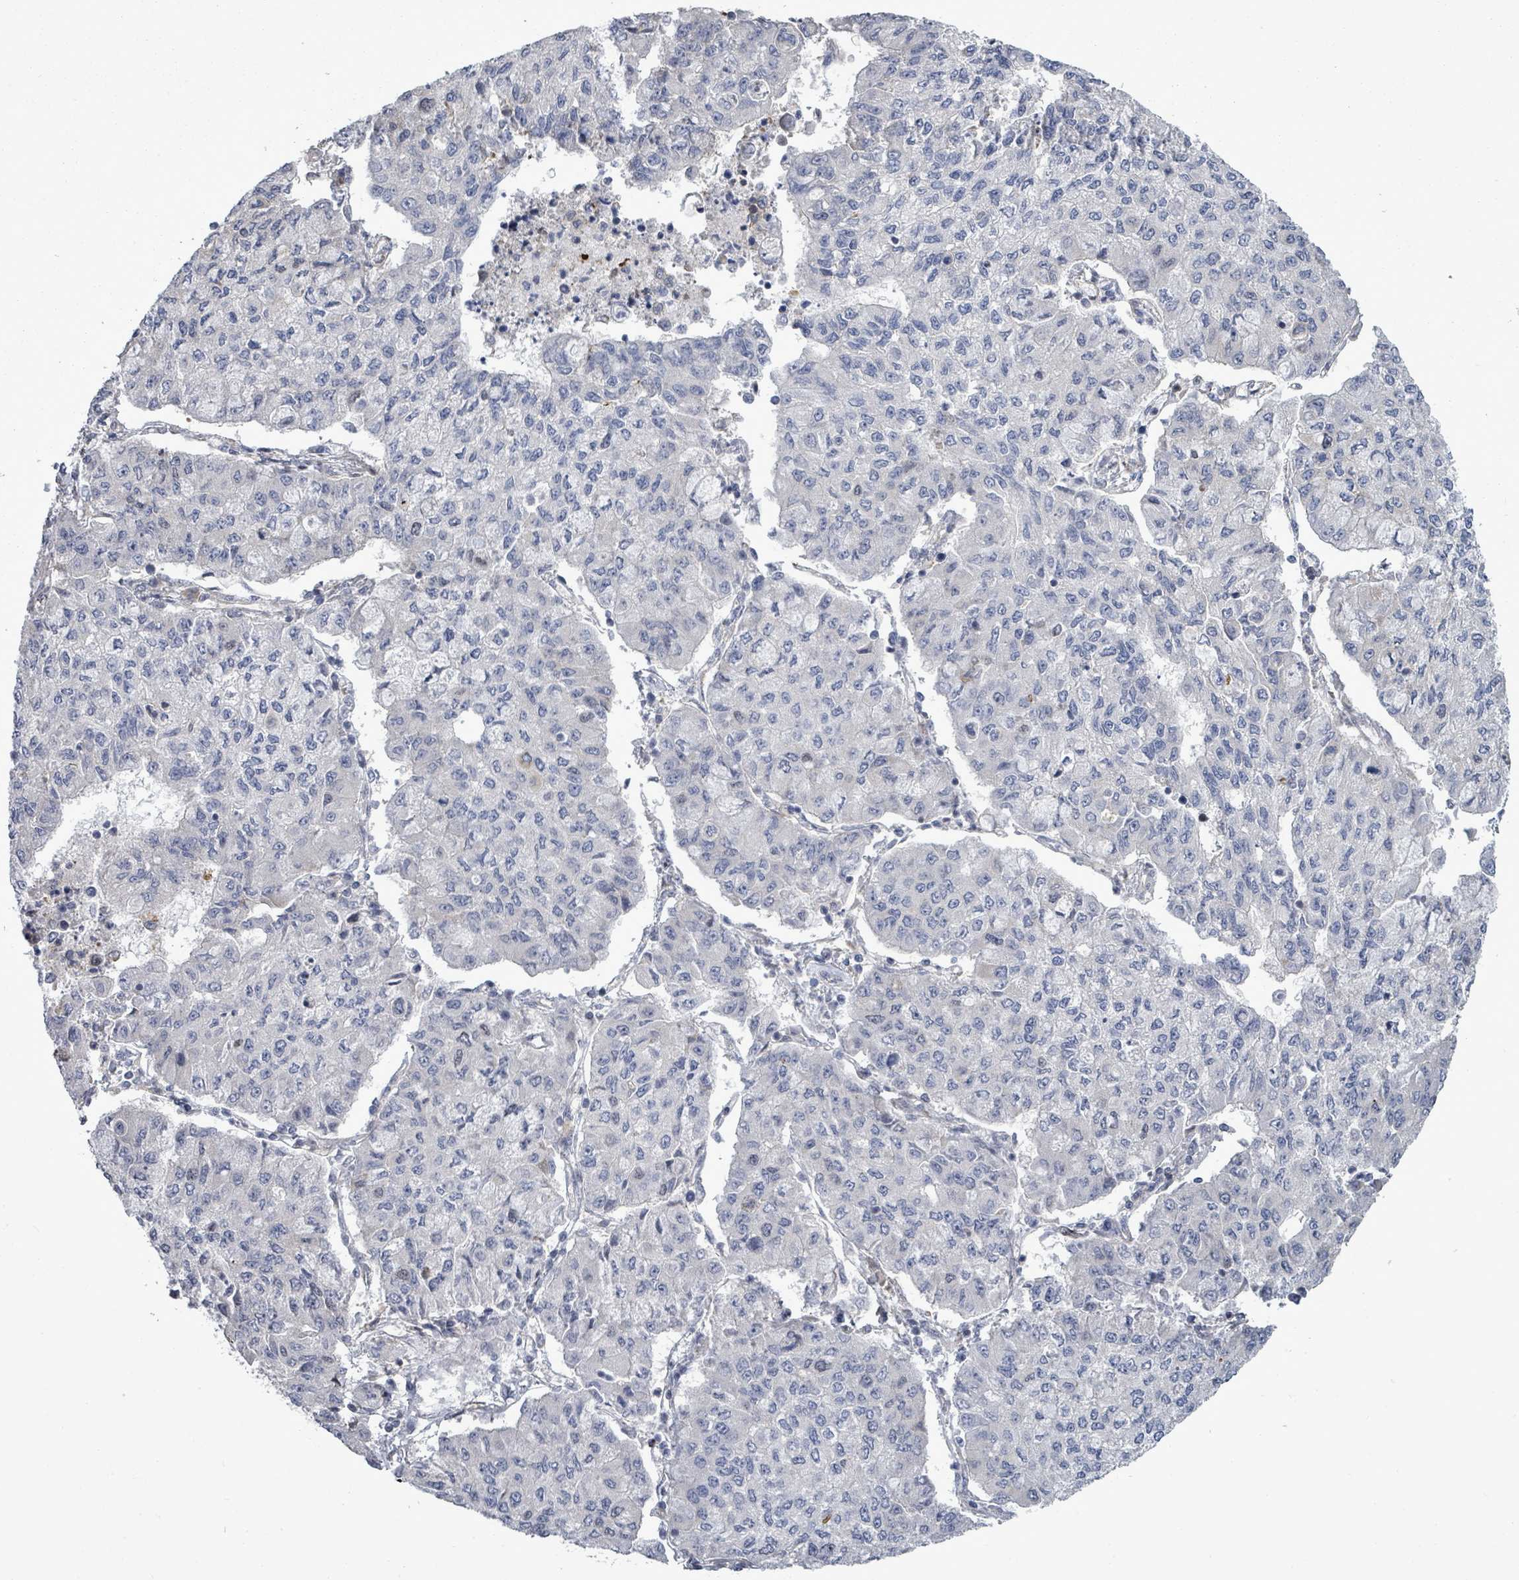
{"staining": {"intensity": "negative", "quantity": "none", "location": "none"}, "tissue": "lung cancer", "cell_type": "Tumor cells", "image_type": "cancer", "snomed": [{"axis": "morphology", "description": "Squamous cell carcinoma, NOS"}, {"axis": "topography", "description": "Lung"}], "caption": "Lung cancer was stained to show a protein in brown. There is no significant positivity in tumor cells.", "gene": "PAPSS1", "patient": {"sex": "male", "age": 74}}